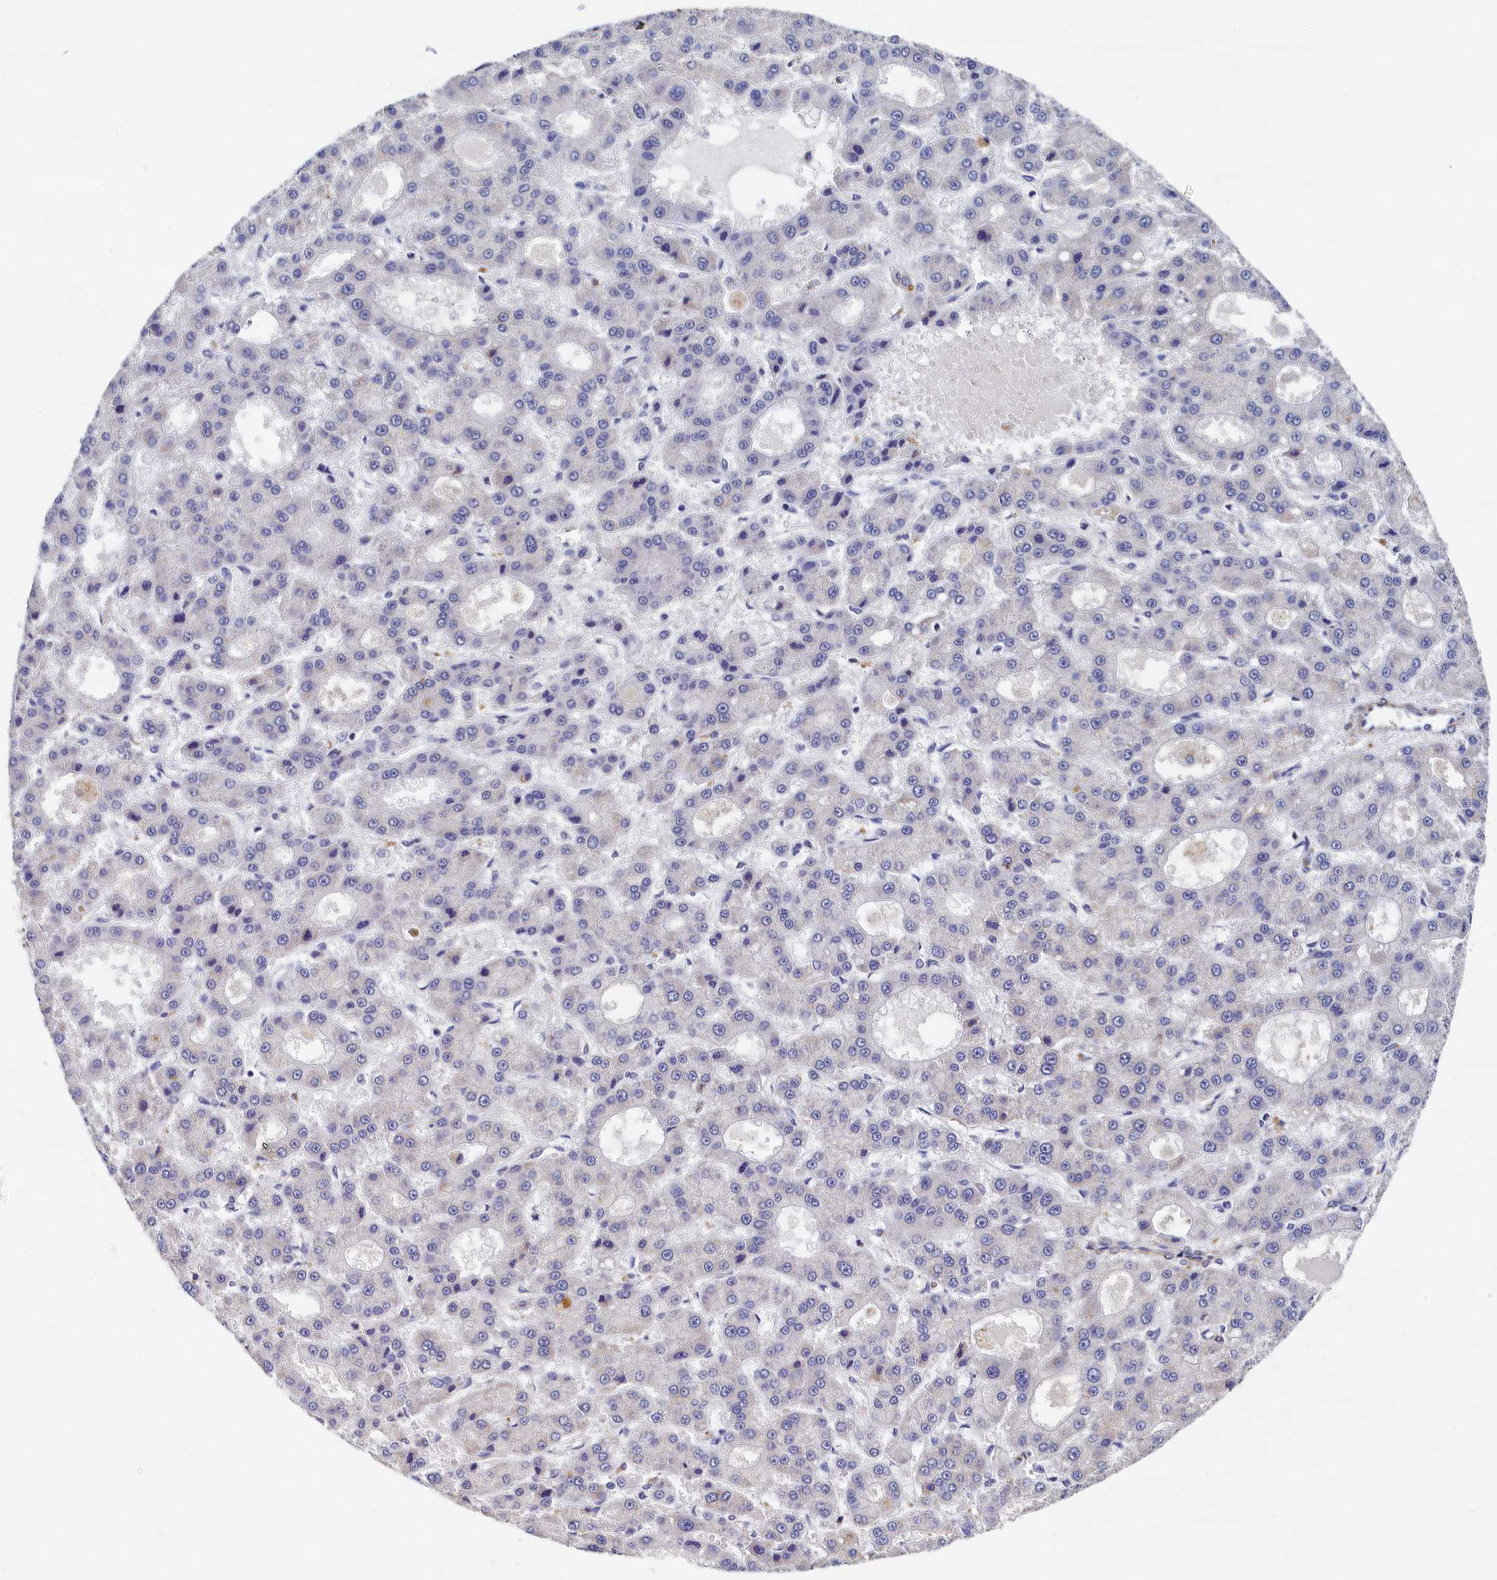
{"staining": {"intensity": "negative", "quantity": "none", "location": "none"}, "tissue": "liver cancer", "cell_type": "Tumor cells", "image_type": "cancer", "snomed": [{"axis": "morphology", "description": "Carcinoma, Hepatocellular, NOS"}, {"axis": "topography", "description": "Liver"}], "caption": "Tumor cells show no significant expression in liver cancer (hepatocellular carcinoma).", "gene": "TBCB", "patient": {"sex": "male", "age": 70}}